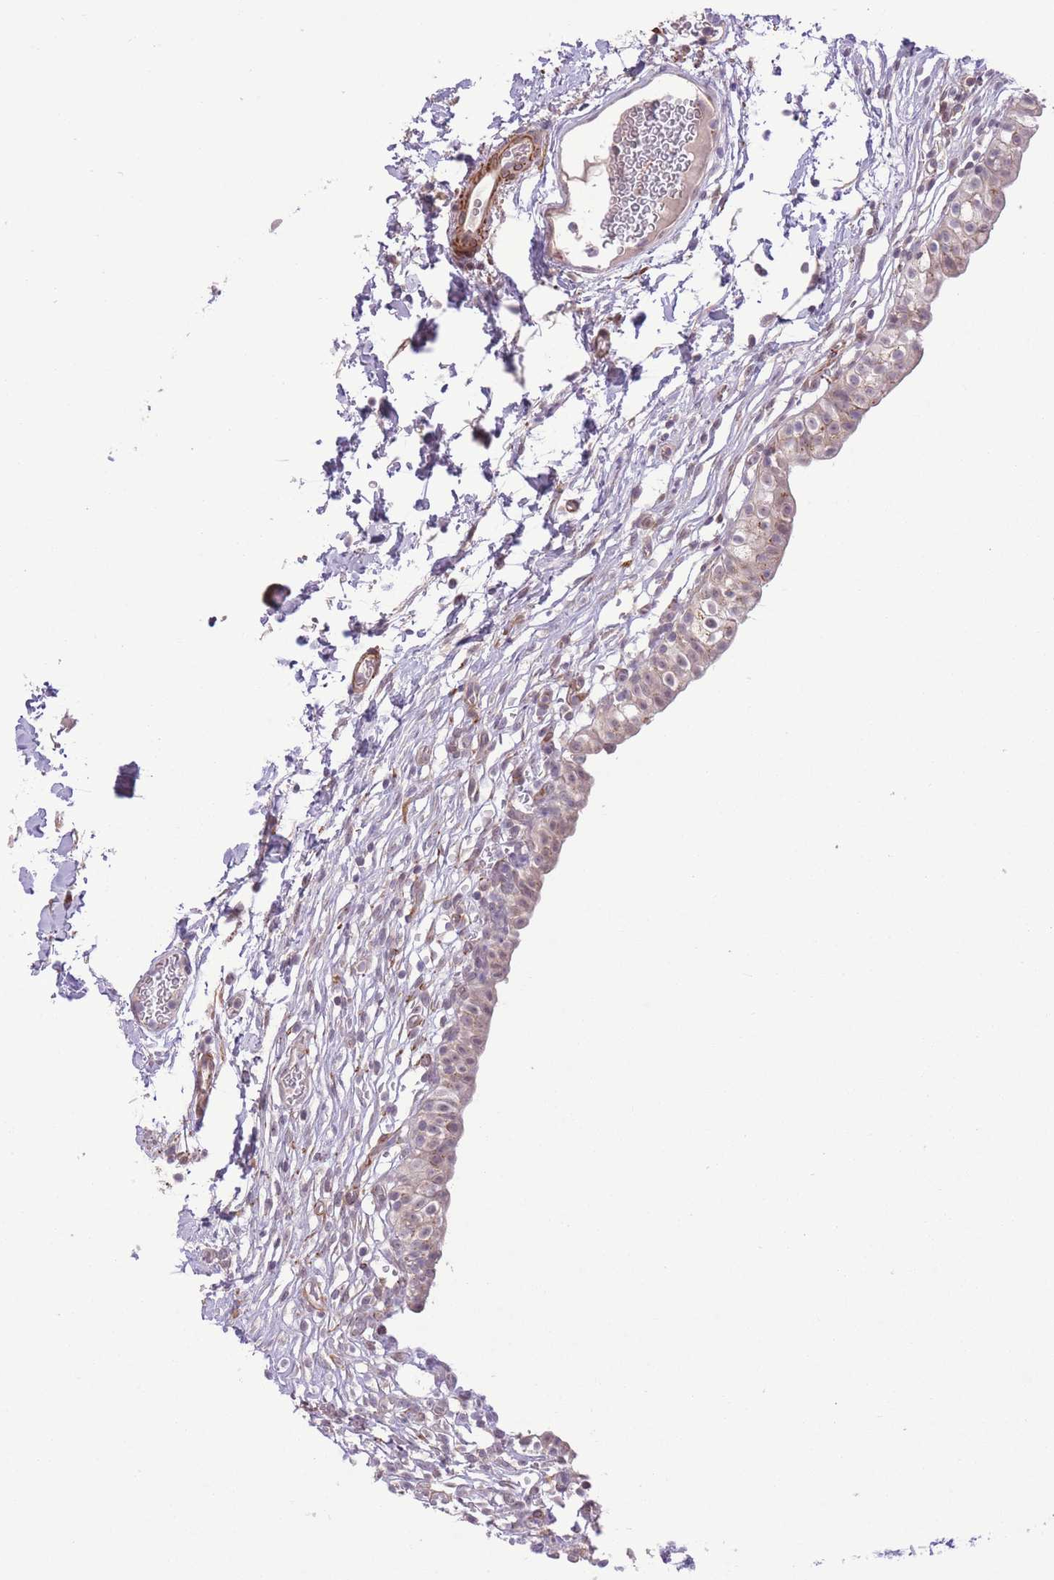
{"staining": {"intensity": "strong", "quantity": "25%-75%", "location": "cytoplasmic/membranous"}, "tissue": "urinary bladder", "cell_type": "Urothelial cells", "image_type": "normal", "snomed": [{"axis": "morphology", "description": "Normal tissue, NOS"}, {"axis": "topography", "description": "Urinary bladder"}, {"axis": "topography", "description": "Peripheral nerve tissue"}], "caption": "Immunohistochemistry photomicrograph of unremarkable urinary bladder: human urinary bladder stained using IHC reveals high levels of strong protein expression localized specifically in the cytoplasmic/membranous of urothelial cells, appearing as a cytoplasmic/membranous brown color.", "gene": "ZBED5", "patient": {"sex": "male", "age": 55}}